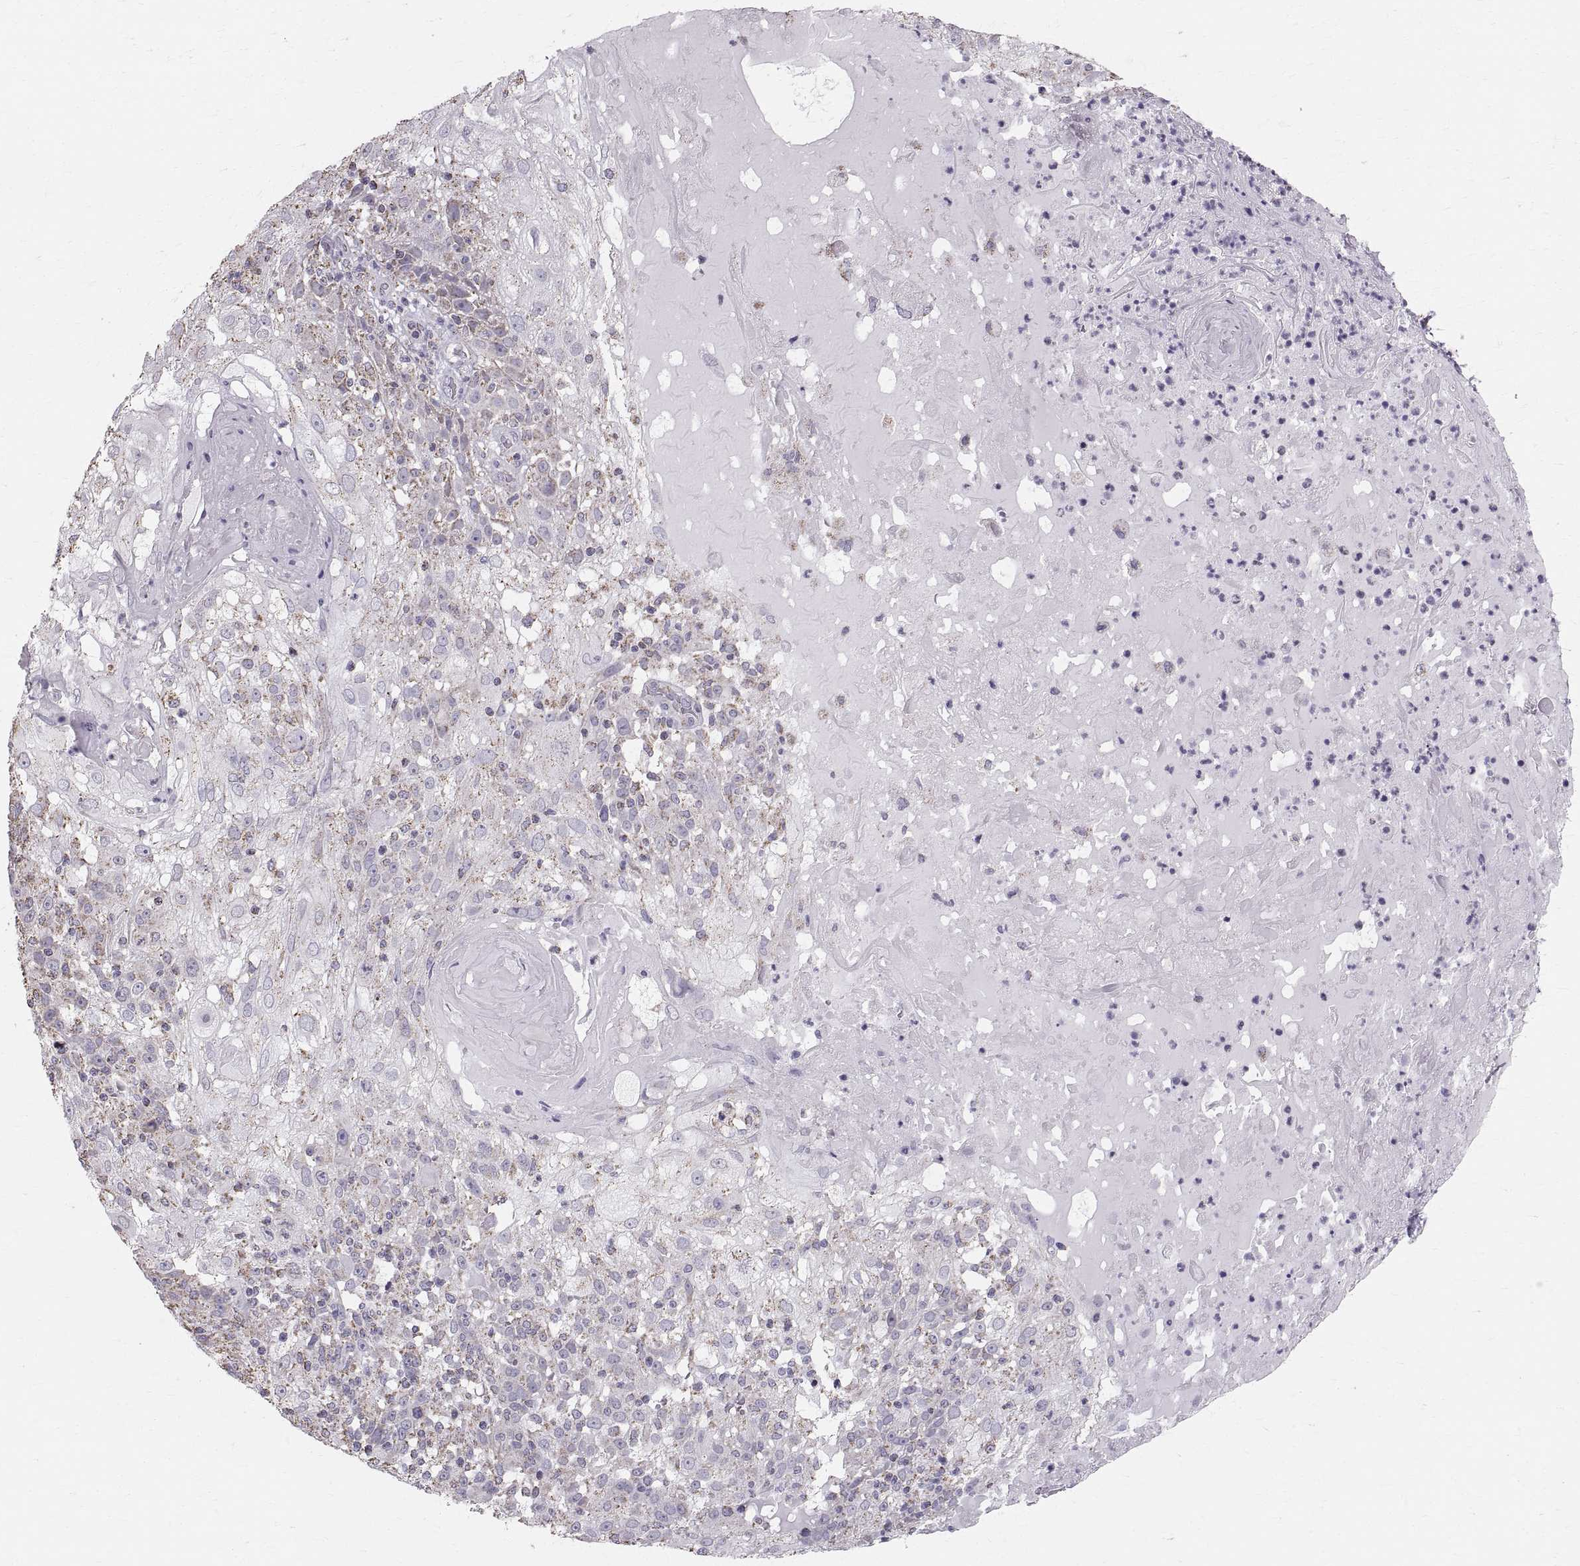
{"staining": {"intensity": "negative", "quantity": "none", "location": "none"}, "tissue": "skin cancer", "cell_type": "Tumor cells", "image_type": "cancer", "snomed": [{"axis": "morphology", "description": "Normal tissue, NOS"}, {"axis": "morphology", "description": "Squamous cell carcinoma, NOS"}, {"axis": "topography", "description": "Skin"}], "caption": "There is no significant staining in tumor cells of skin squamous cell carcinoma.", "gene": "STMND1", "patient": {"sex": "female", "age": 83}}